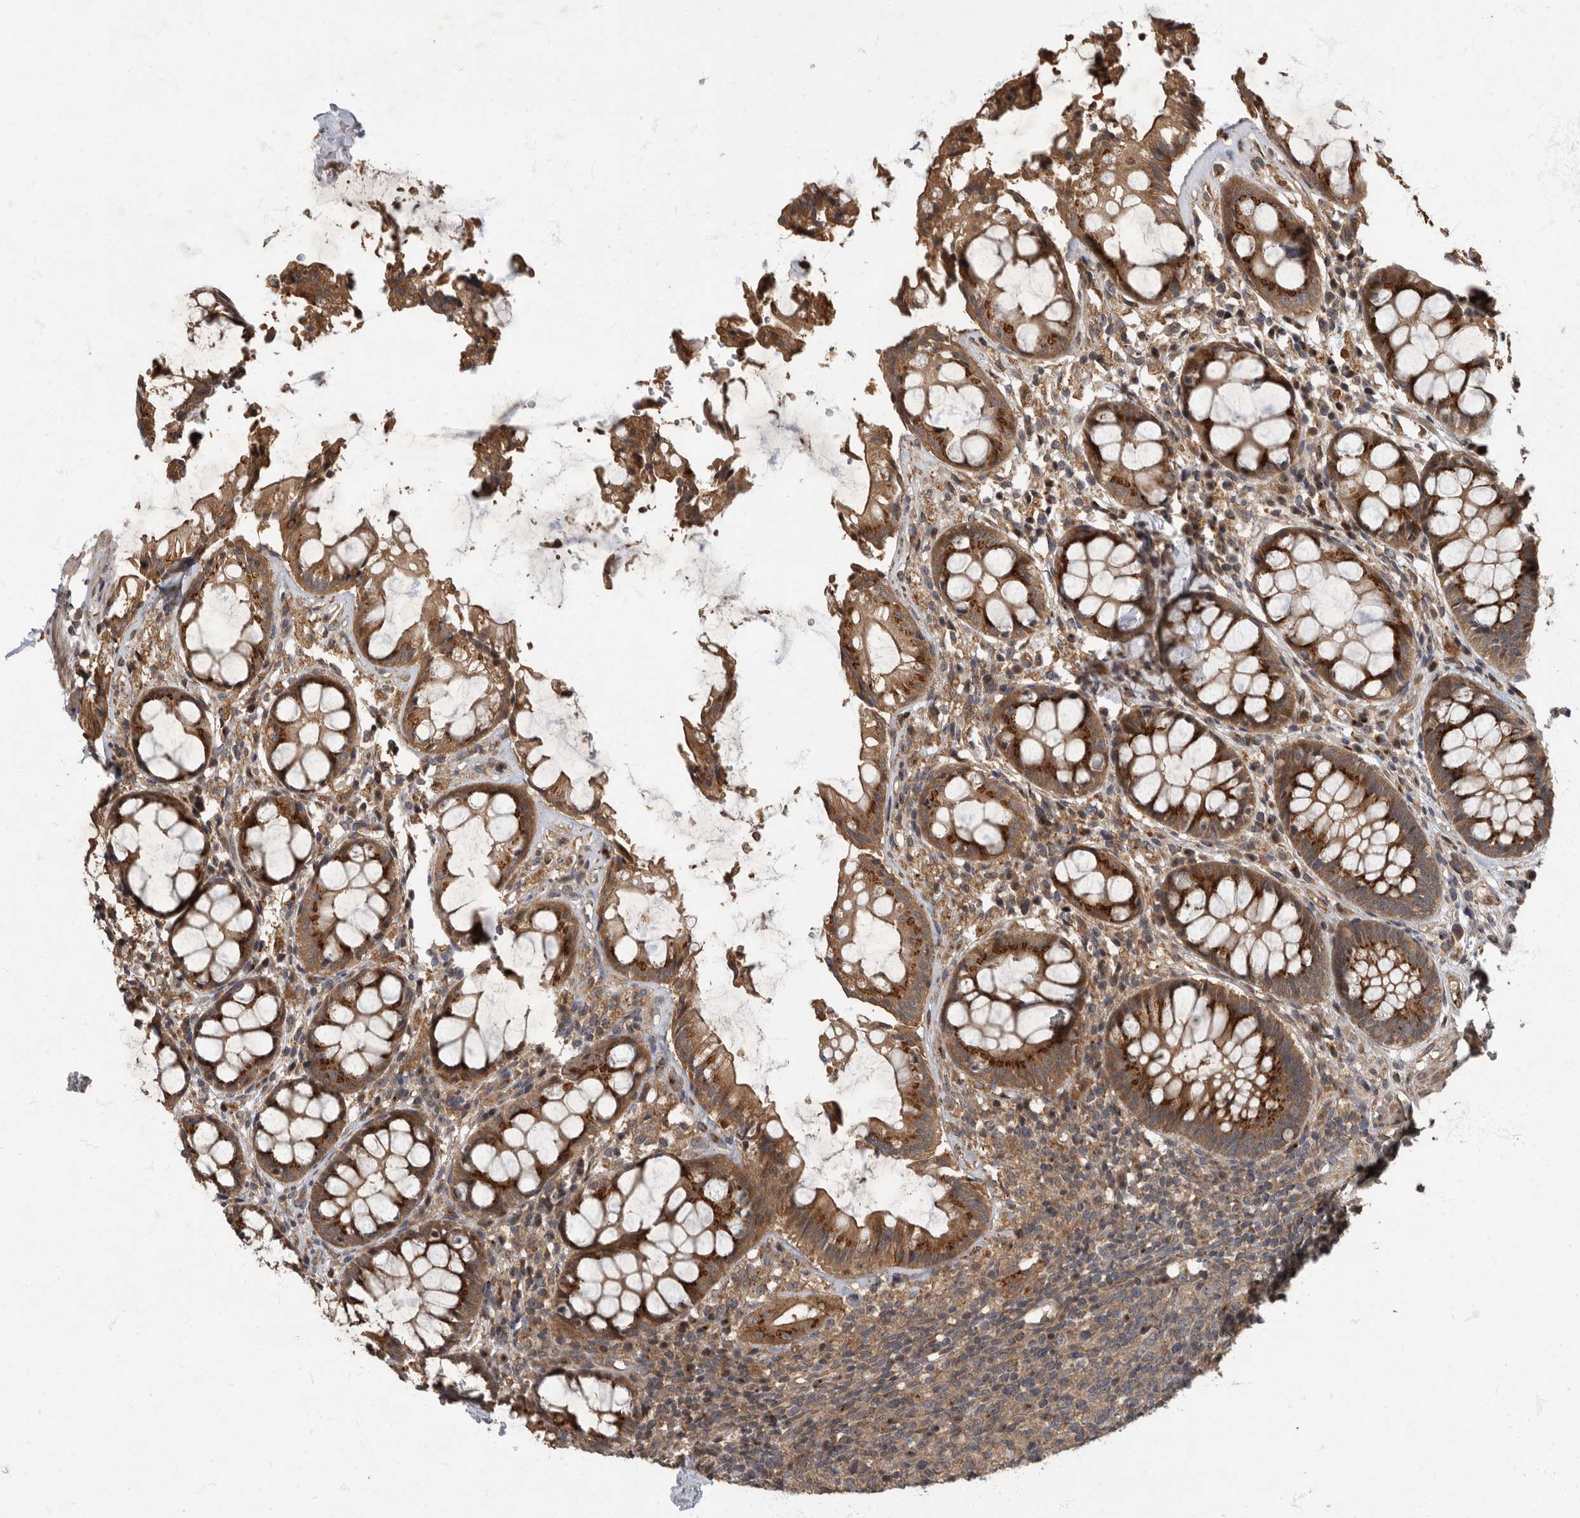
{"staining": {"intensity": "strong", "quantity": ">75%", "location": "cytoplasmic/membranous"}, "tissue": "rectum", "cell_type": "Glandular cells", "image_type": "normal", "snomed": [{"axis": "morphology", "description": "Normal tissue, NOS"}, {"axis": "topography", "description": "Rectum"}], "caption": "Protein expression by IHC displays strong cytoplasmic/membranous positivity in approximately >75% of glandular cells in unremarkable rectum. The protein of interest is shown in brown color, while the nuclei are stained blue.", "gene": "IQCK", "patient": {"sex": "male", "age": 64}}